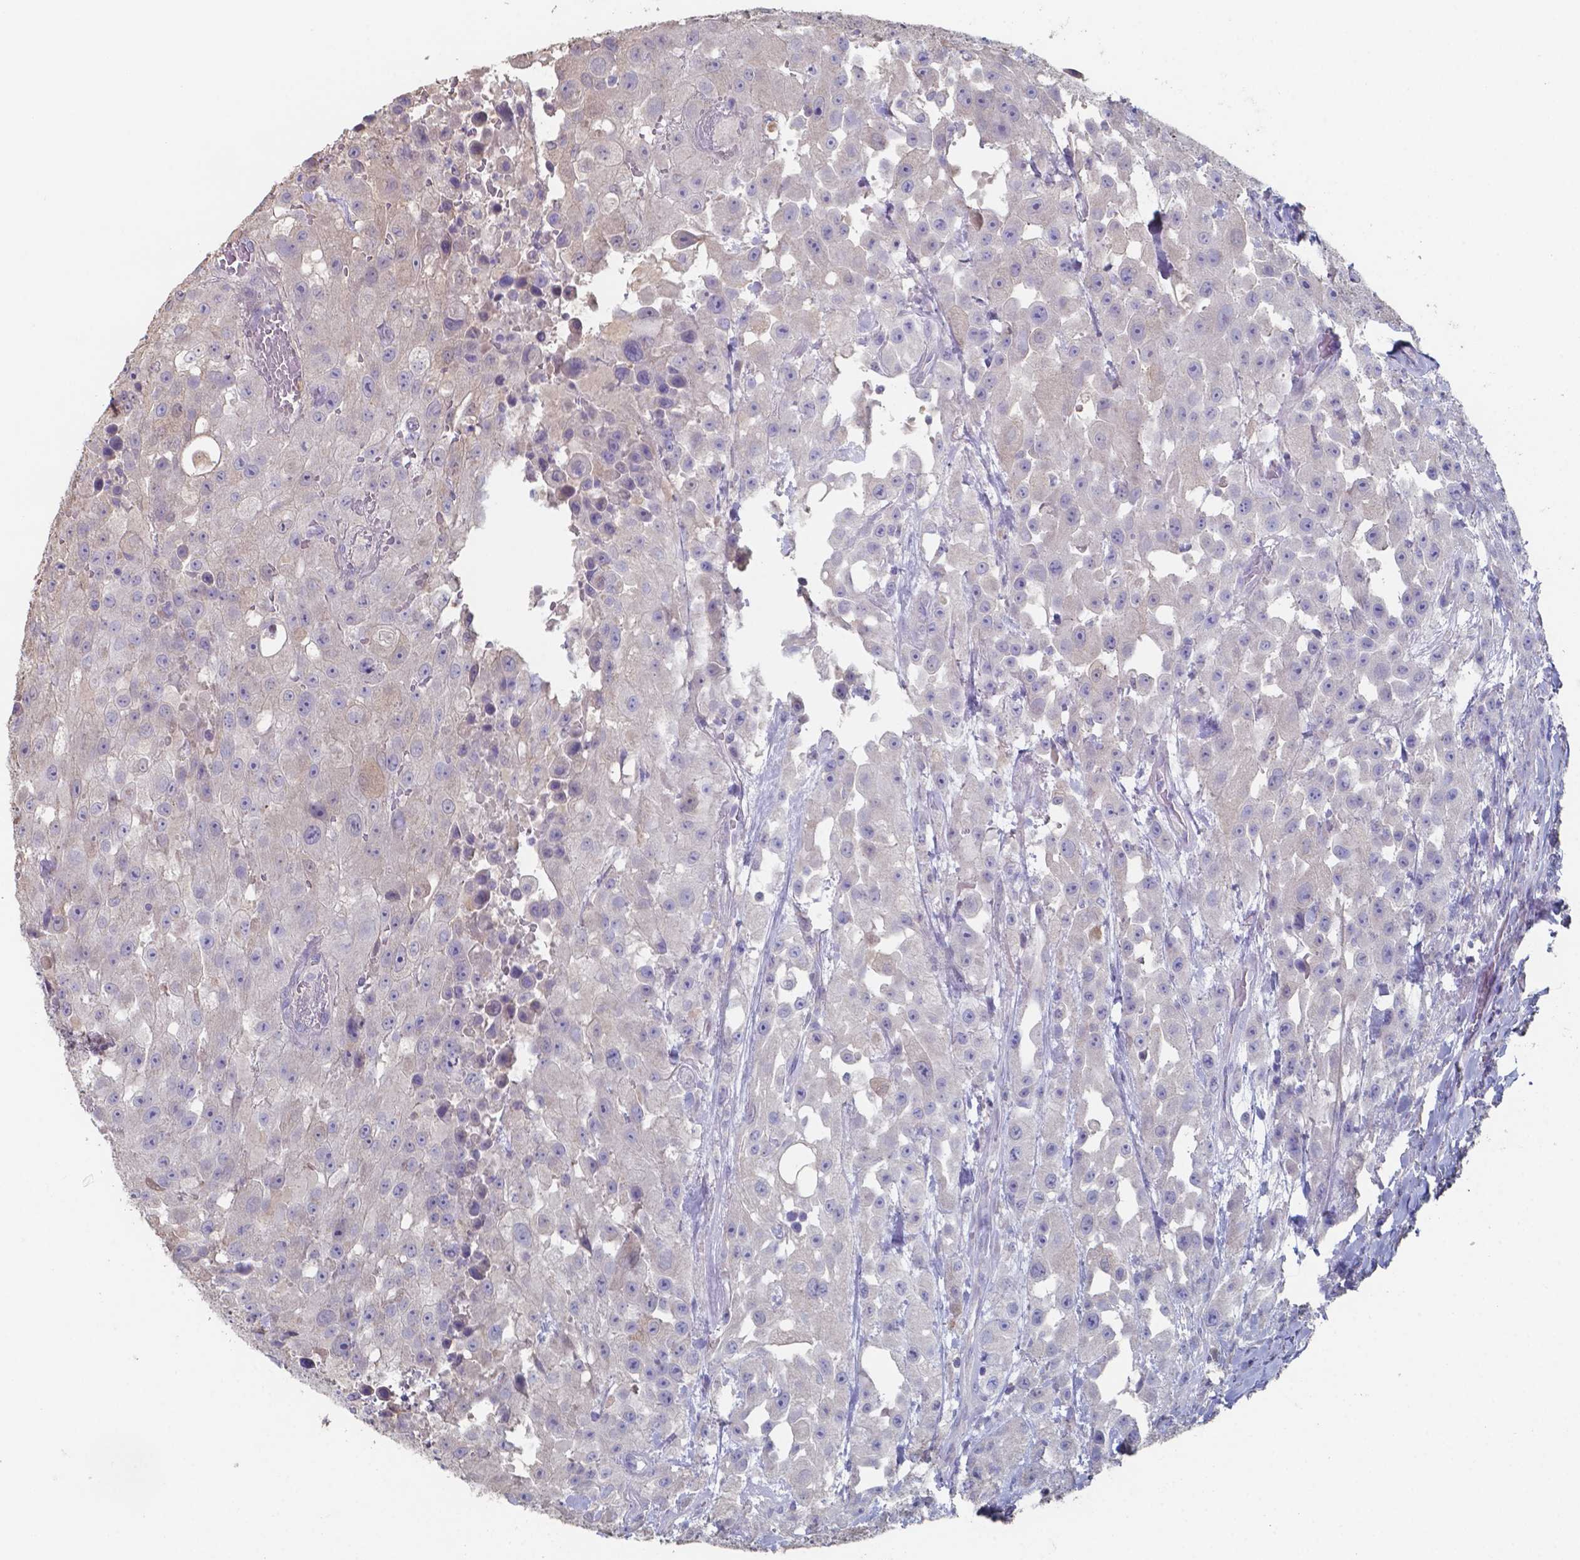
{"staining": {"intensity": "negative", "quantity": "none", "location": "none"}, "tissue": "urothelial cancer", "cell_type": "Tumor cells", "image_type": "cancer", "snomed": [{"axis": "morphology", "description": "Urothelial carcinoma, High grade"}, {"axis": "topography", "description": "Urinary bladder"}], "caption": "Immunohistochemical staining of urothelial carcinoma (high-grade) shows no significant expression in tumor cells. (Brightfield microscopy of DAB (3,3'-diaminobenzidine) IHC at high magnification).", "gene": "FOXJ1", "patient": {"sex": "male", "age": 79}}